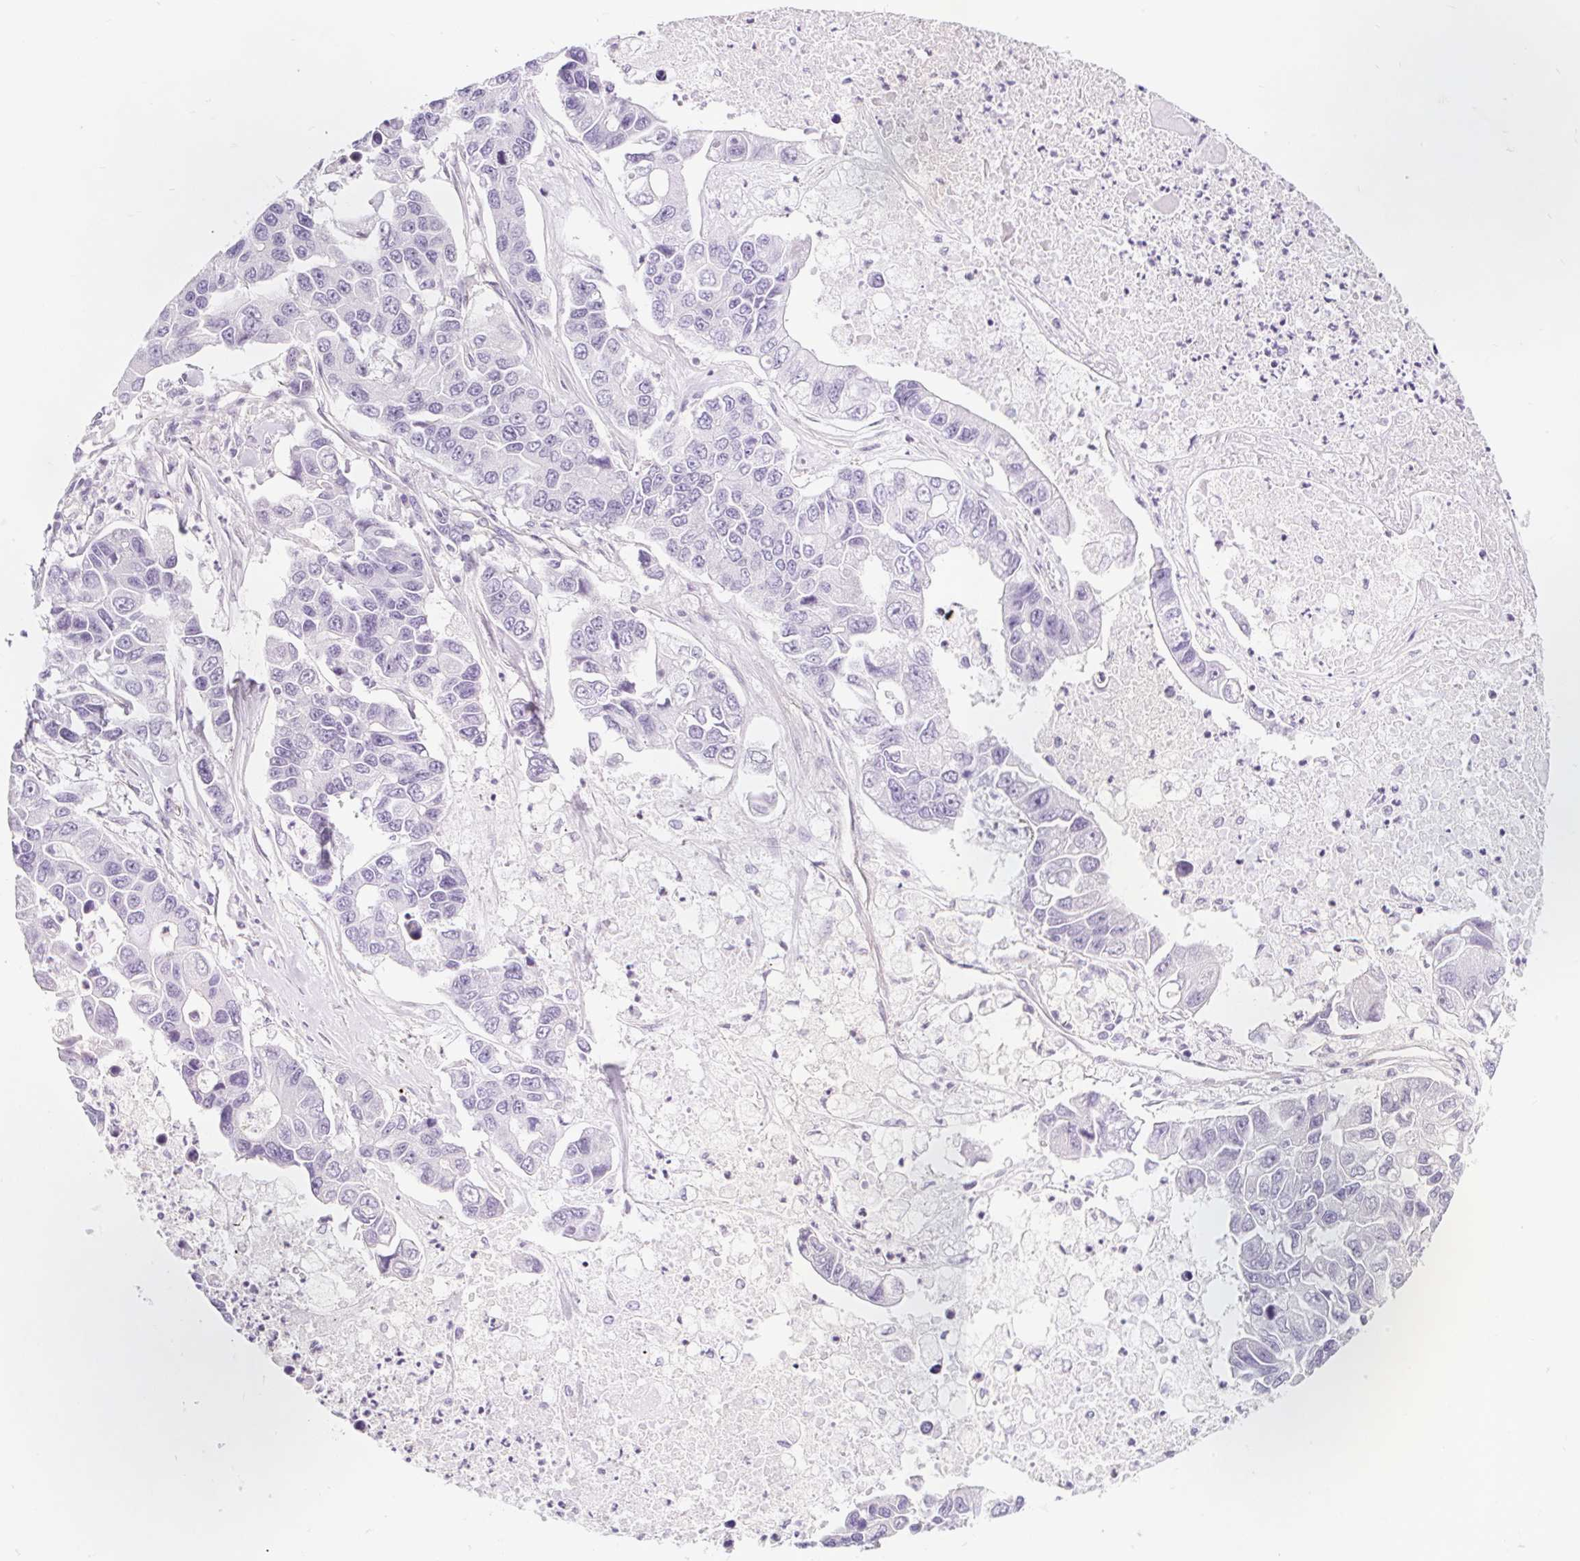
{"staining": {"intensity": "negative", "quantity": "none", "location": "none"}, "tissue": "lung cancer", "cell_type": "Tumor cells", "image_type": "cancer", "snomed": [{"axis": "morphology", "description": "Adenocarcinoma, NOS"}, {"axis": "topography", "description": "Bronchus"}, {"axis": "topography", "description": "Lung"}], "caption": "There is no significant staining in tumor cells of lung cancer. (Stains: DAB (3,3'-diaminobenzidine) IHC with hematoxylin counter stain, Microscopy: brightfield microscopy at high magnification).", "gene": "BCAS1", "patient": {"sex": "female", "age": 51}}